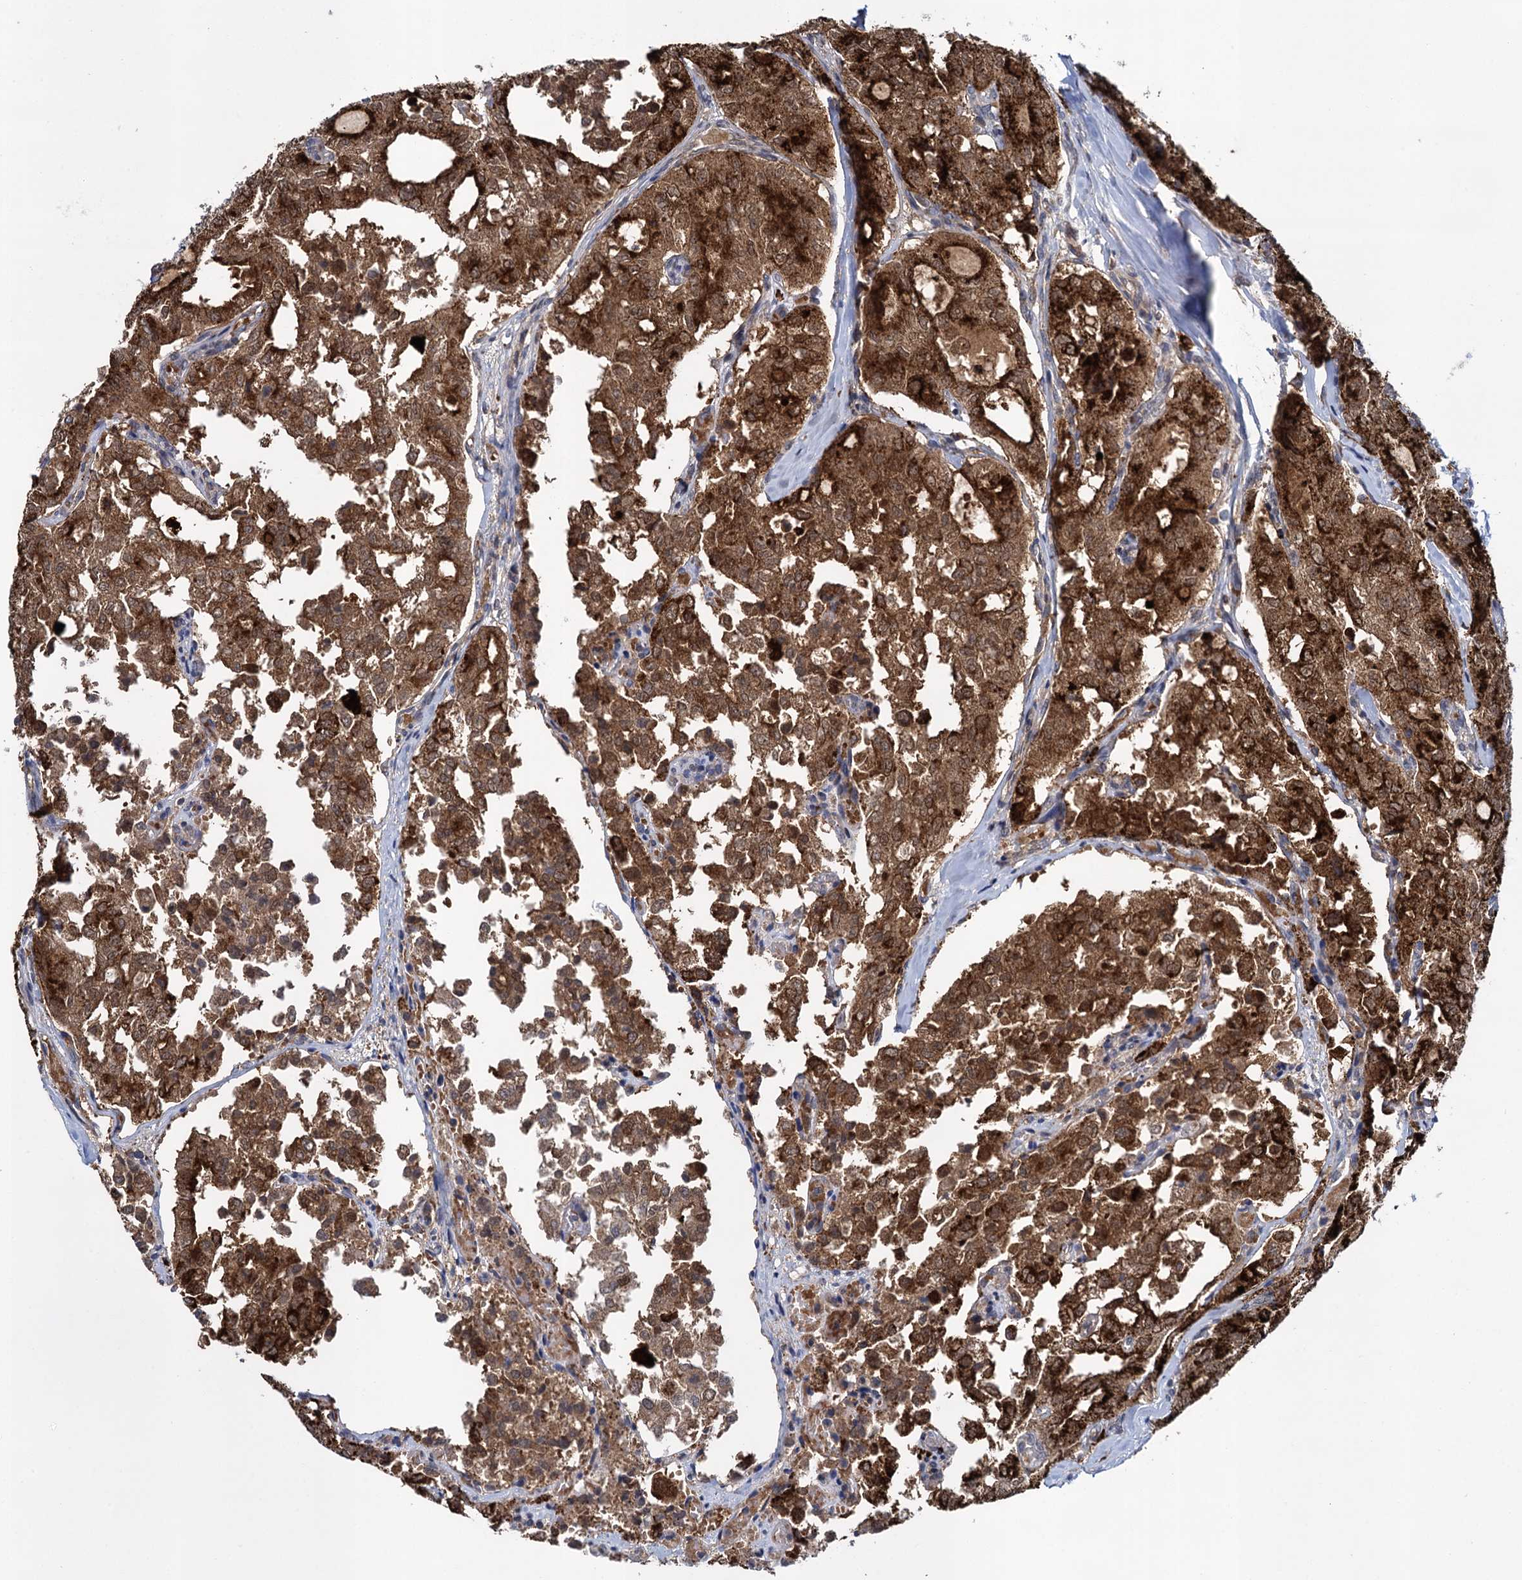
{"staining": {"intensity": "strong", "quantity": ">75%", "location": "cytoplasmic/membranous"}, "tissue": "thyroid cancer", "cell_type": "Tumor cells", "image_type": "cancer", "snomed": [{"axis": "morphology", "description": "Follicular adenoma carcinoma, NOS"}, {"axis": "topography", "description": "Thyroid gland"}], "caption": "Human thyroid cancer stained with a protein marker demonstrates strong staining in tumor cells.", "gene": "GLO1", "patient": {"sex": "male", "age": 75}}